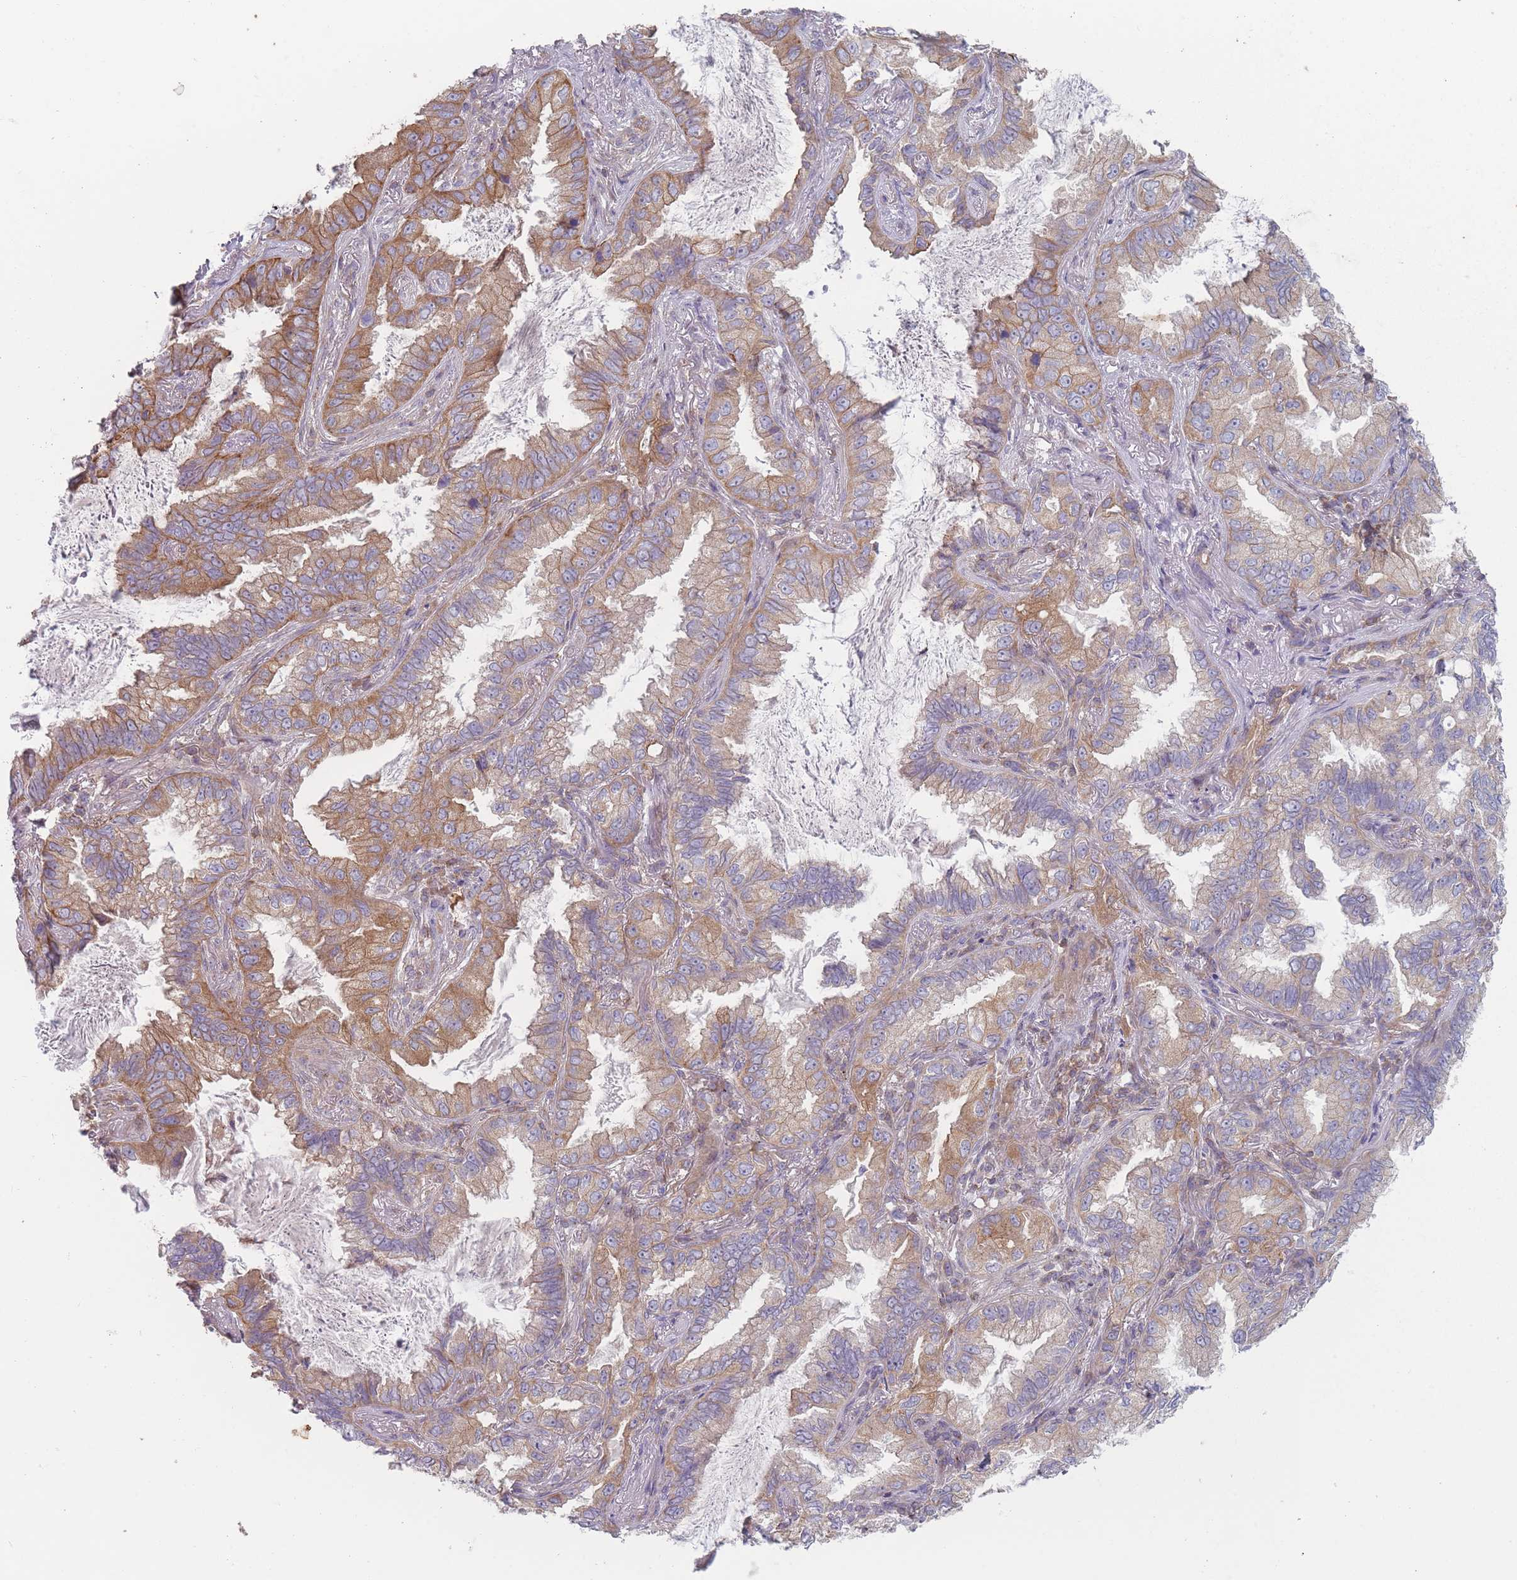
{"staining": {"intensity": "moderate", "quantity": ">75%", "location": "cytoplasmic/membranous"}, "tissue": "lung cancer", "cell_type": "Tumor cells", "image_type": "cancer", "snomed": [{"axis": "morphology", "description": "Adenocarcinoma, NOS"}, {"axis": "topography", "description": "Lung"}], "caption": "Moderate cytoplasmic/membranous protein expression is present in approximately >75% of tumor cells in lung cancer.", "gene": "HSBP1L1", "patient": {"sex": "female", "age": 69}}